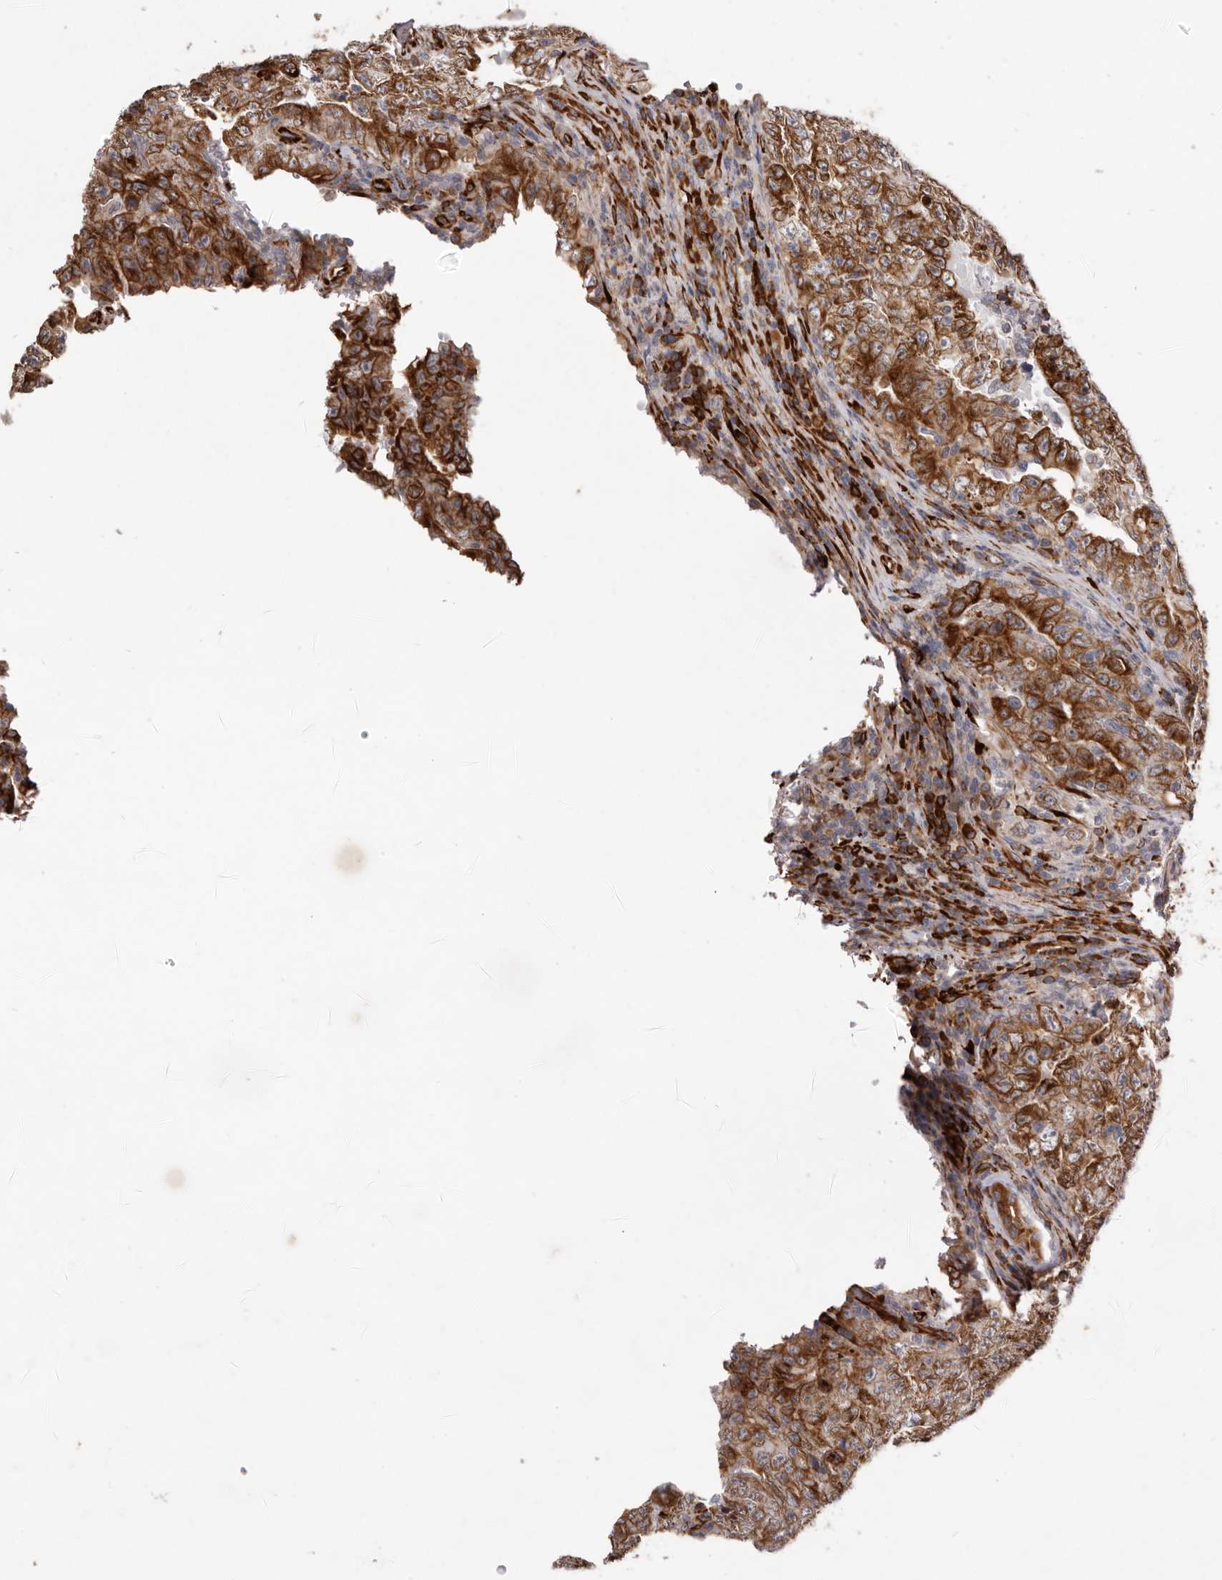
{"staining": {"intensity": "strong", "quantity": ">75%", "location": "cytoplasmic/membranous"}, "tissue": "testis cancer", "cell_type": "Tumor cells", "image_type": "cancer", "snomed": [{"axis": "morphology", "description": "Carcinoma, Embryonal, NOS"}, {"axis": "topography", "description": "Testis"}], "caption": "Immunohistochemistry (IHC) of human testis cancer exhibits high levels of strong cytoplasmic/membranous staining in approximately >75% of tumor cells. Using DAB (3,3'-diaminobenzidine) (brown) and hematoxylin (blue) stains, captured at high magnification using brightfield microscopy.", "gene": "WDTC1", "patient": {"sex": "male", "age": 26}}